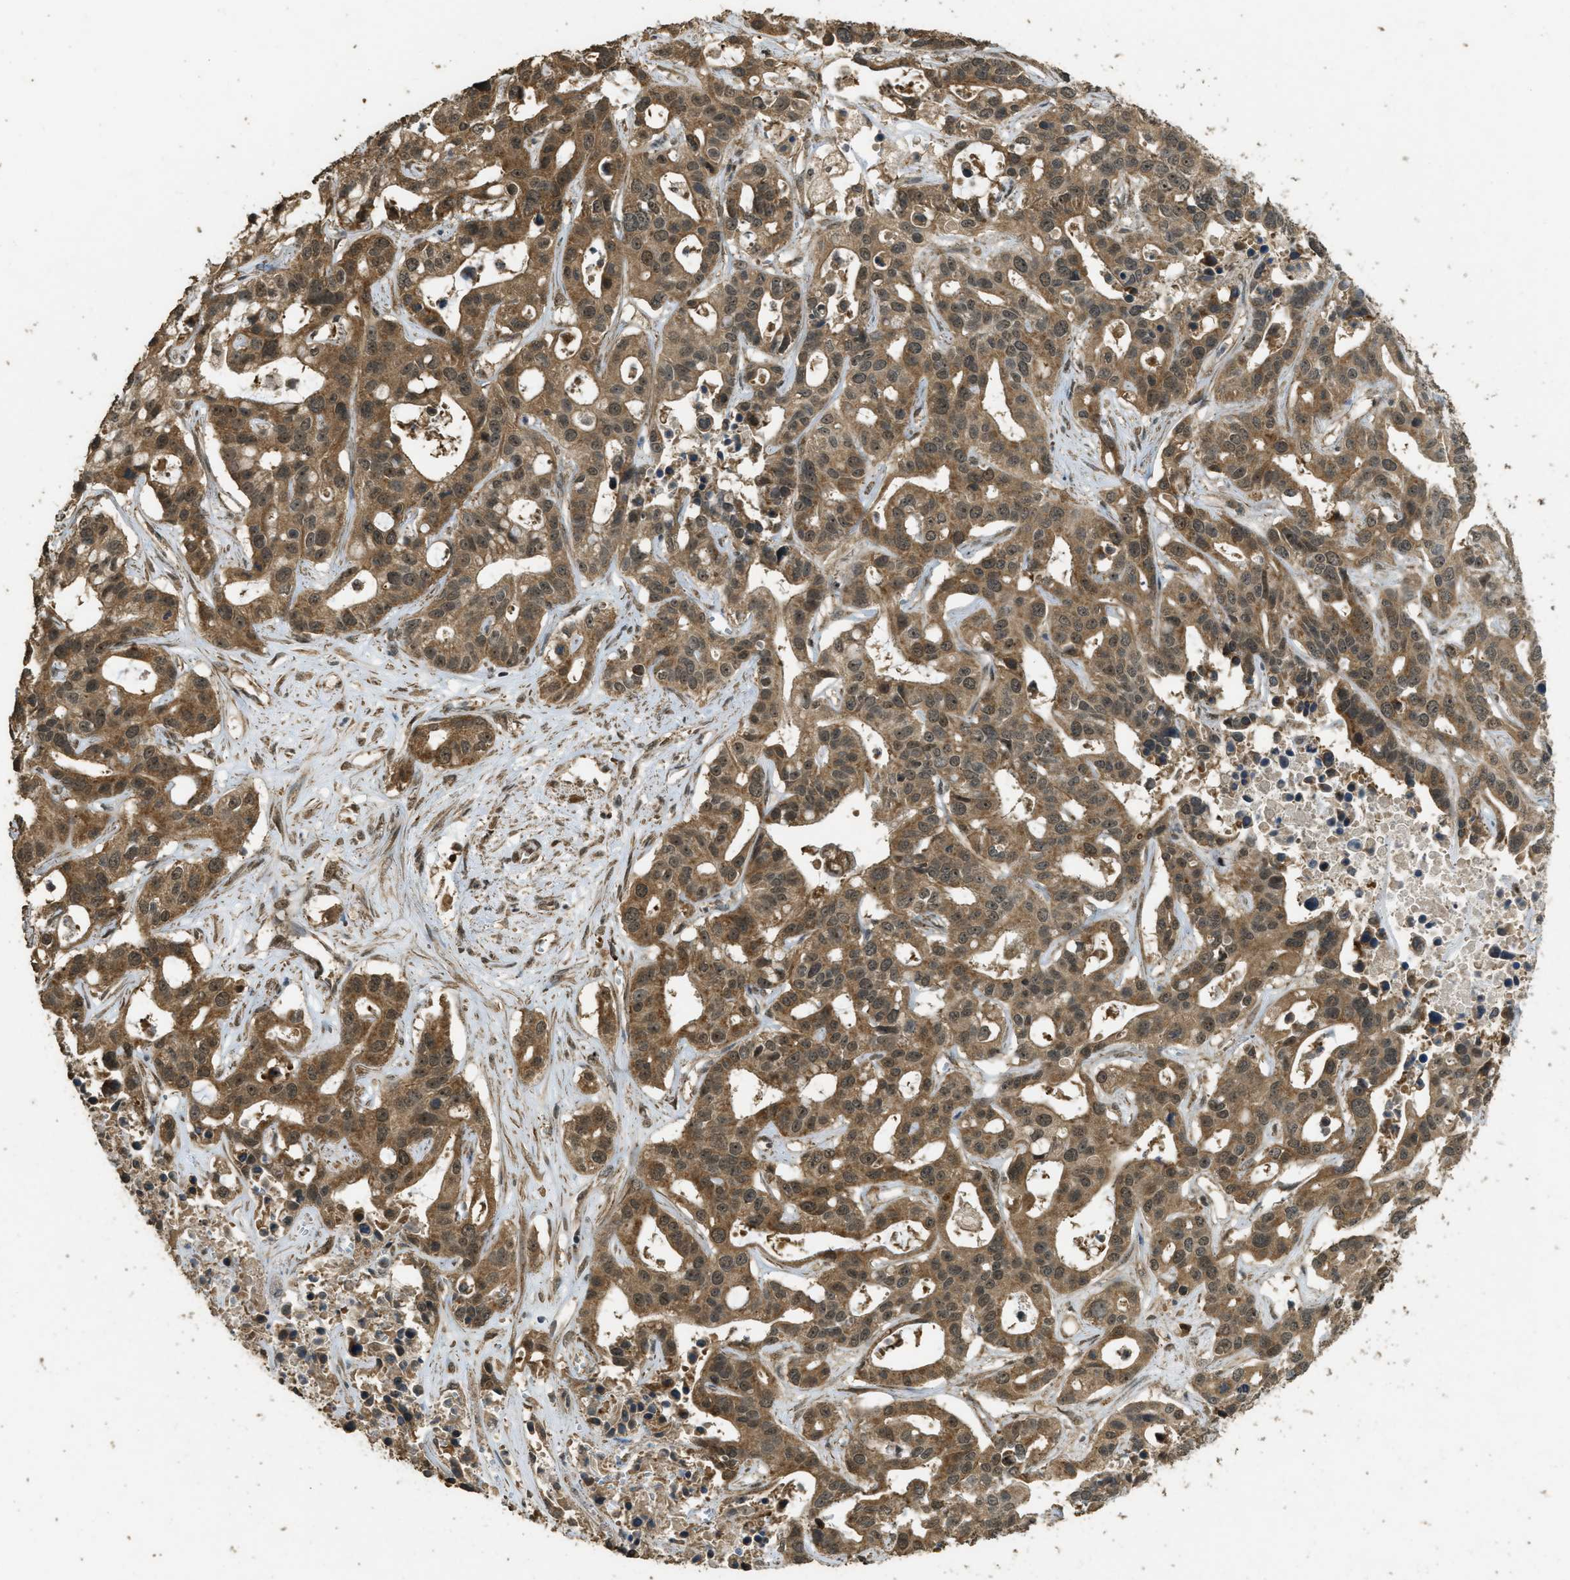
{"staining": {"intensity": "moderate", "quantity": ">75%", "location": "cytoplasmic/membranous,nuclear"}, "tissue": "liver cancer", "cell_type": "Tumor cells", "image_type": "cancer", "snomed": [{"axis": "morphology", "description": "Cholangiocarcinoma"}, {"axis": "topography", "description": "Liver"}], "caption": "Liver cancer (cholangiocarcinoma) stained with immunohistochemistry (IHC) shows moderate cytoplasmic/membranous and nuclear positivity in about >75% of tumor cells.", "gene": "CTPS1", "patient": {"sex": "female", "age": 65}}